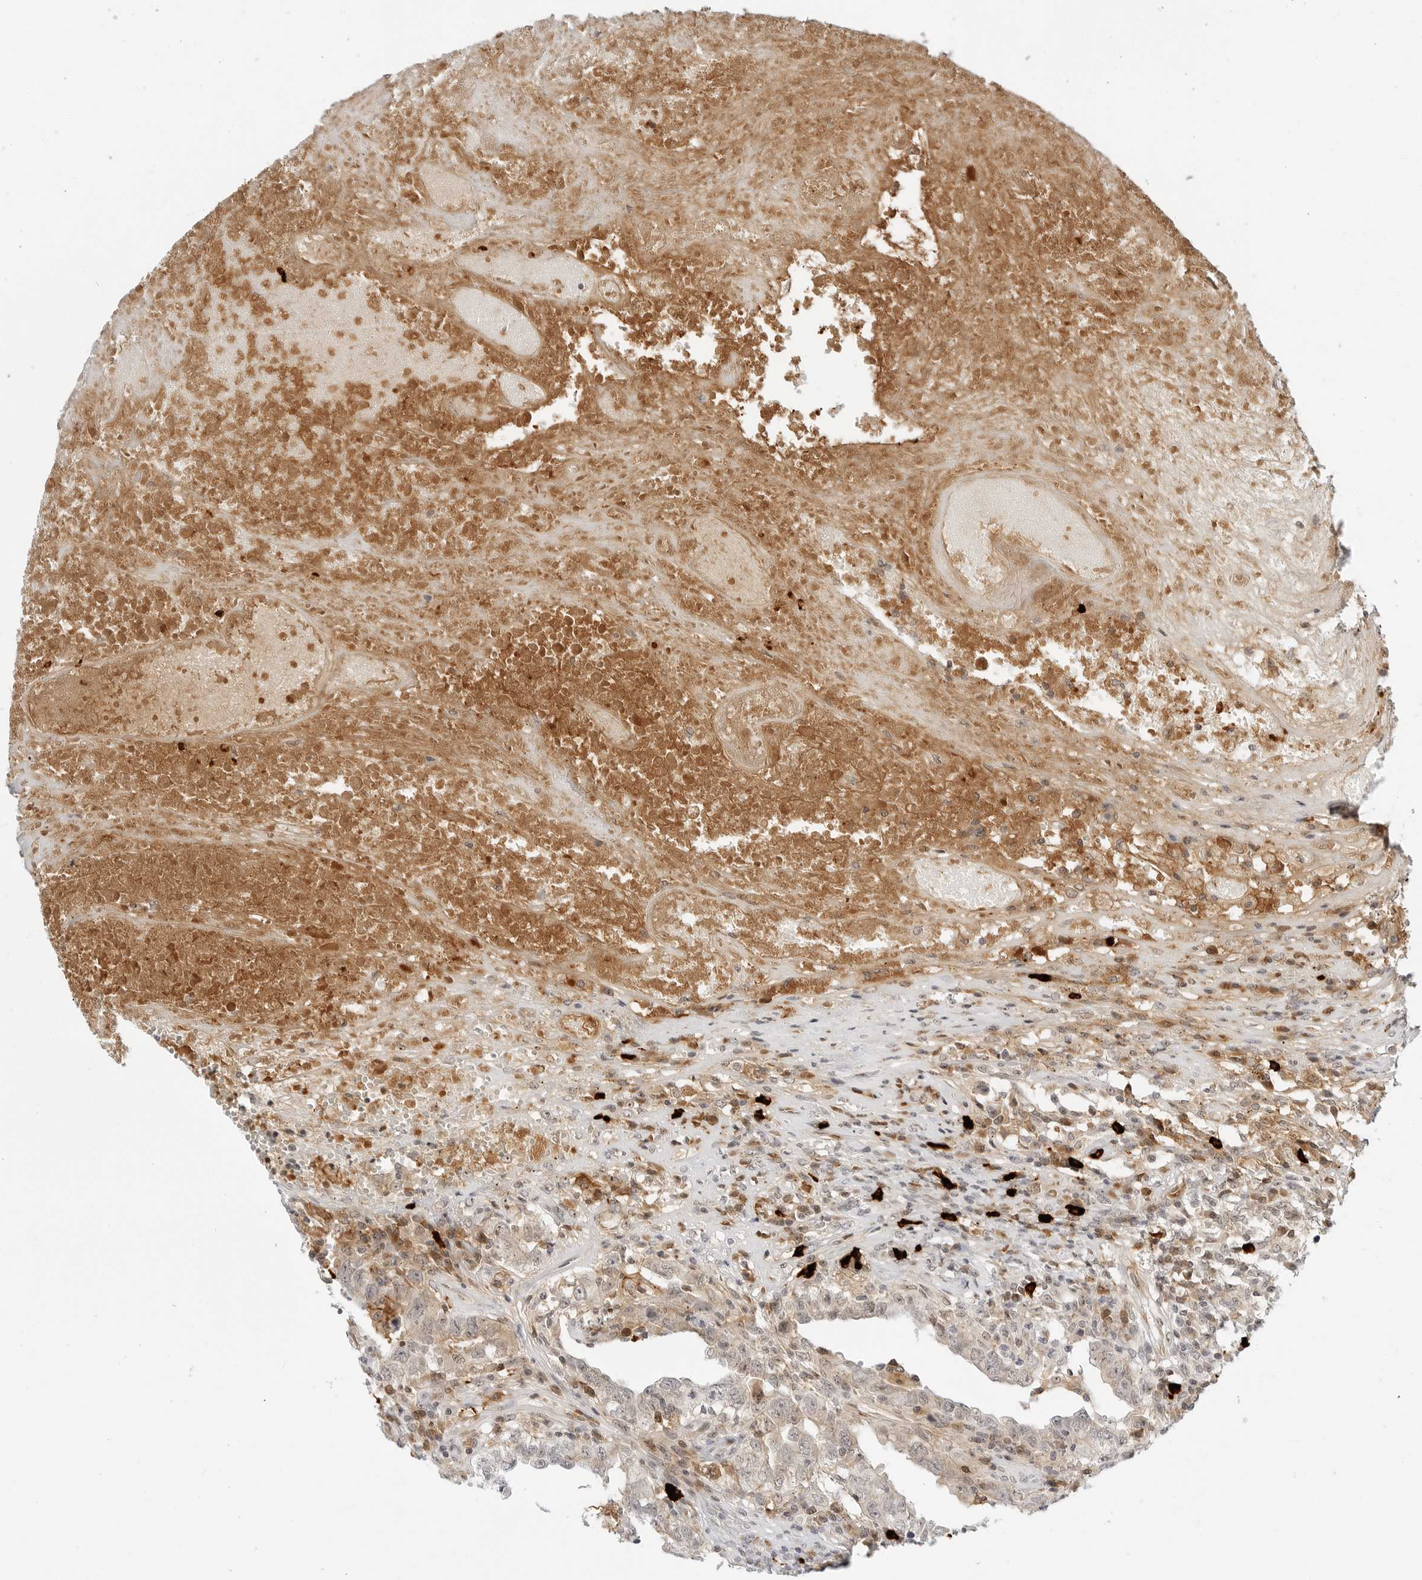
{"staining": {"intensity": "moderate", "quantity": ">75%", "location": "cytoplasmic/membranous,nuclear"}, "tissue": "testis cancer", "cell_type": "Tumor cells", "image_type": "cancer", "snomed": [{"axis": "morphology", "description": "Carcinoma, Embryonal, NOS"}, {"axis": "topography", "description": "Testis"}], "caption": "Immunohistochemistry (DAB (3,3'-diaminobenzidine)) staining of human testis cancer (embryonal carcinoma) displays moderate cytoplasmic/membranous and nuclear protein positivity in approximately >75% of tumor cells. The protein of interest is shown in brown color, while the nuclei are stained blue.", "gene": "HIPK3", "patient": {"sex": "male", "age": 26}}